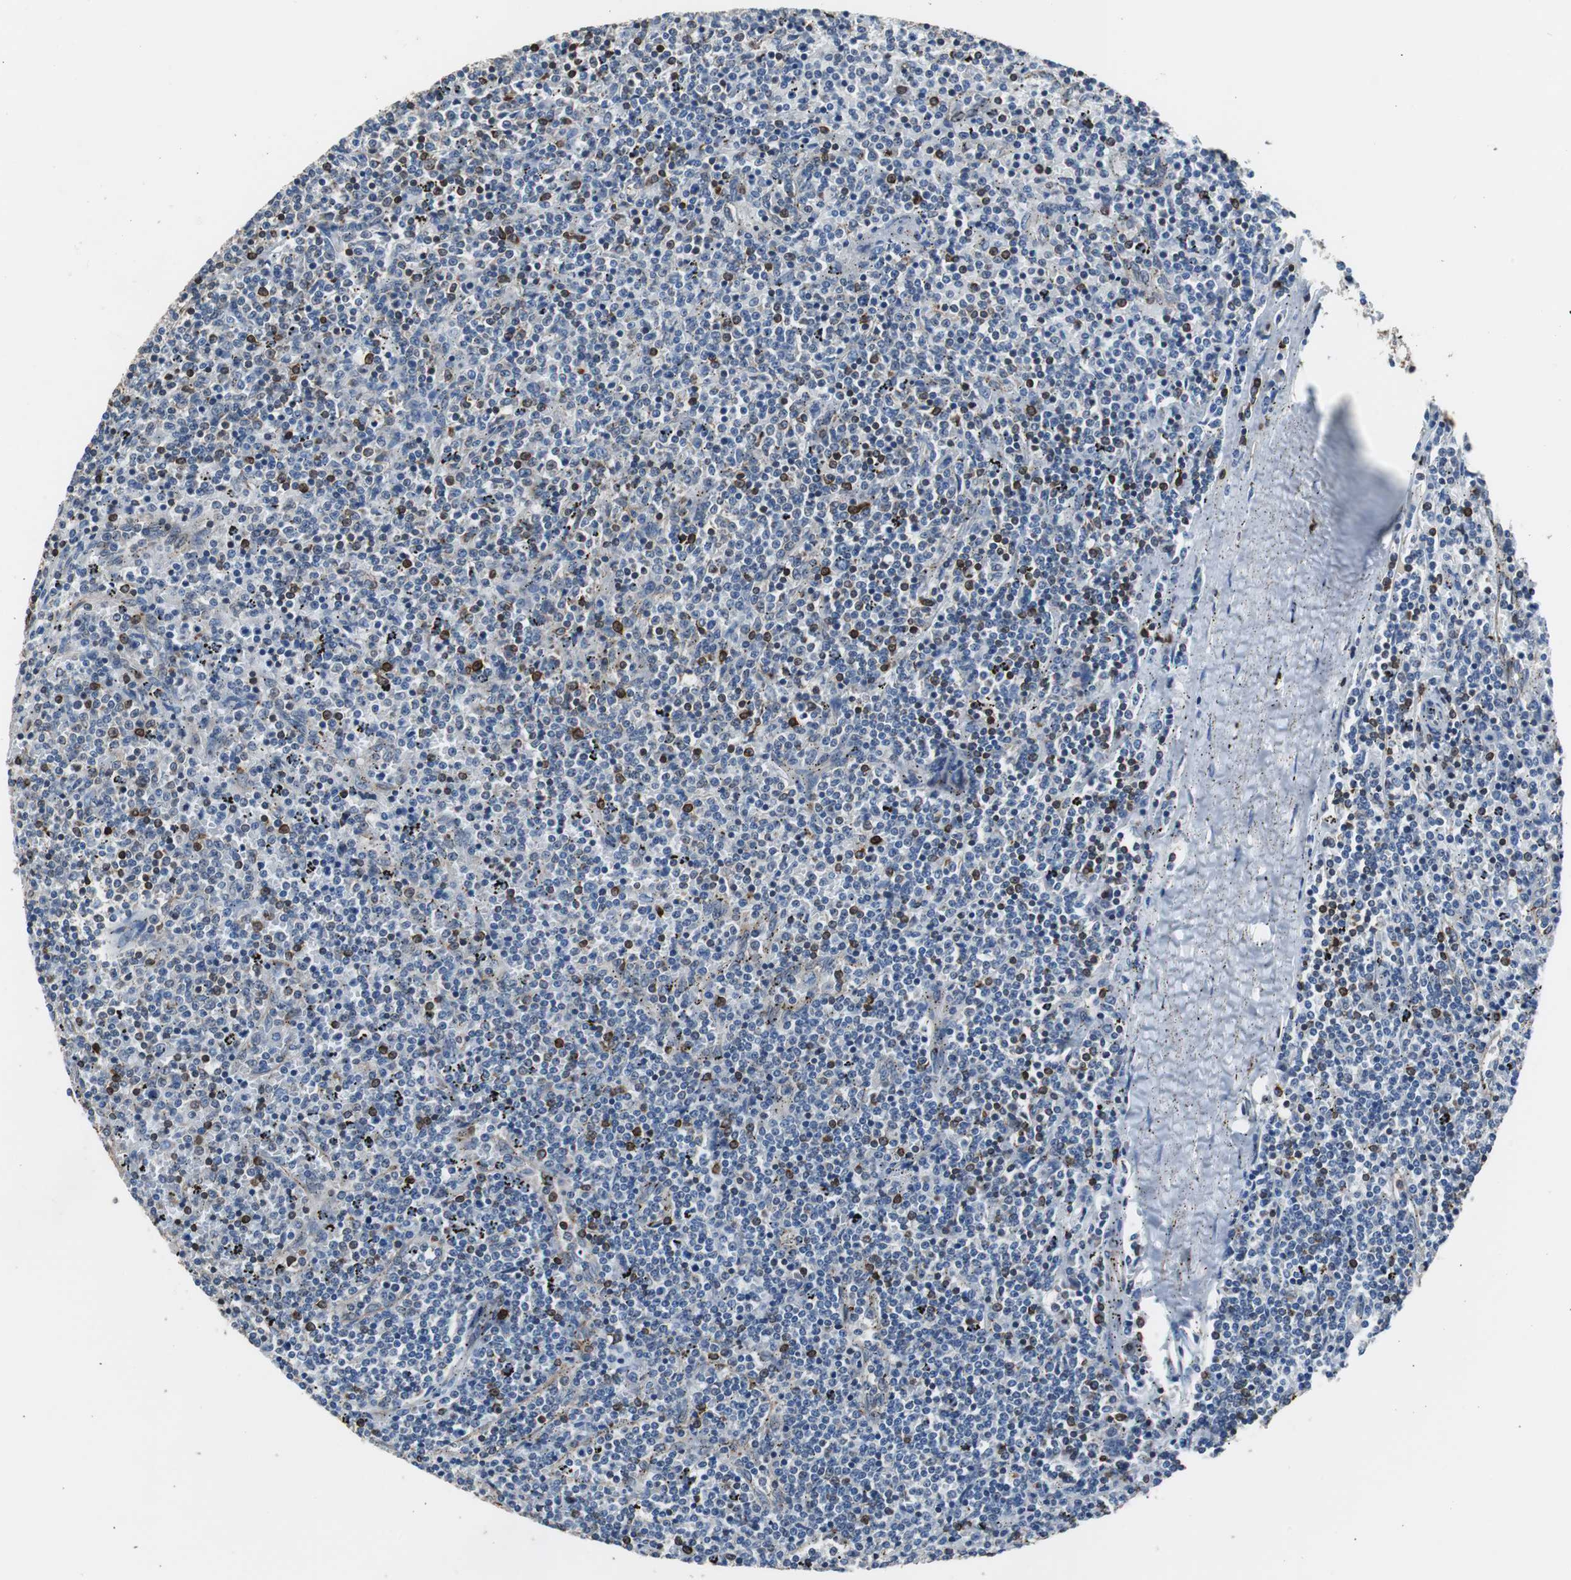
{"staining": {"intensity": "strong", "quantity": "<25%", "location": "cytoplasmic/membranous"}, "tissue": "lymphoma", "cell_type": "Tumor cells", "image_type": "cancer", "snomed": [{"axis": "morphology", "description": "Malignant lymphoma, non-Hodgkin's type, Low grade"}, {"axis": "topography", "description": "Spleen"}], "caption": "Immunohistochemical staining of lymphoma shows medium levels of strong cytoplasmic/membranous expression in about <25% of tumor cells.", "gene": "PBXIP1", "patient": {"sex": "female", "age": 50}}